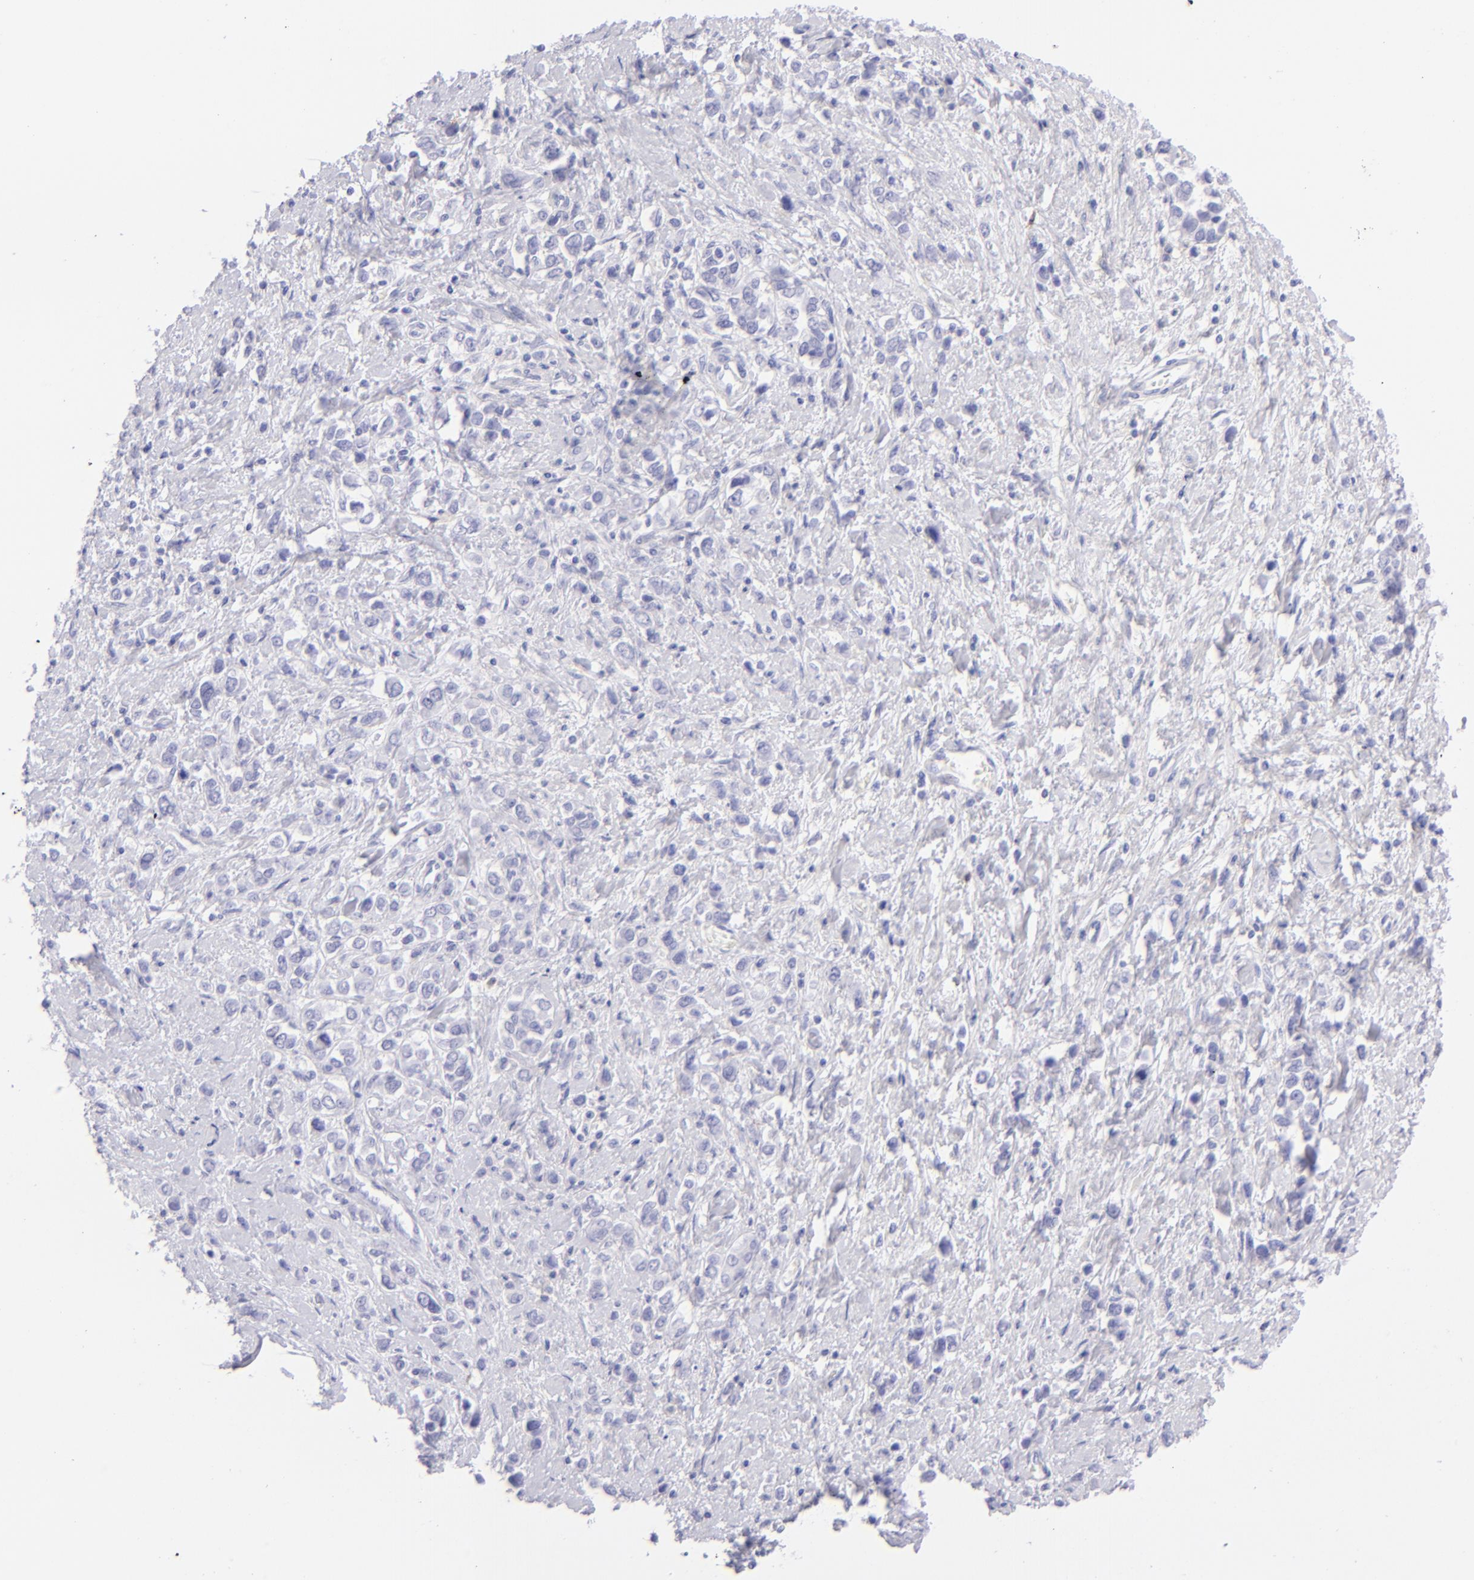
{"staining": {"intensity": "negative", "quantity": "none", "location": "none"}, "tissue": "stomach cancer", "cell_type": "Tumor cells", "image_type": "cancer", "snomed": [{"axis": "morphology", "description": "Adenocarcinoma, NOS"}, {"axis": "topography", "description": "Stomach, upper"}], "caption": "IHC photomicrograph of neoplastic tissue: human stomach cancer stained with DAB exhibits no significant protein expression in tumor cells.", "gene": "CD72", "patient": {"sex": "male", "age": 76}}